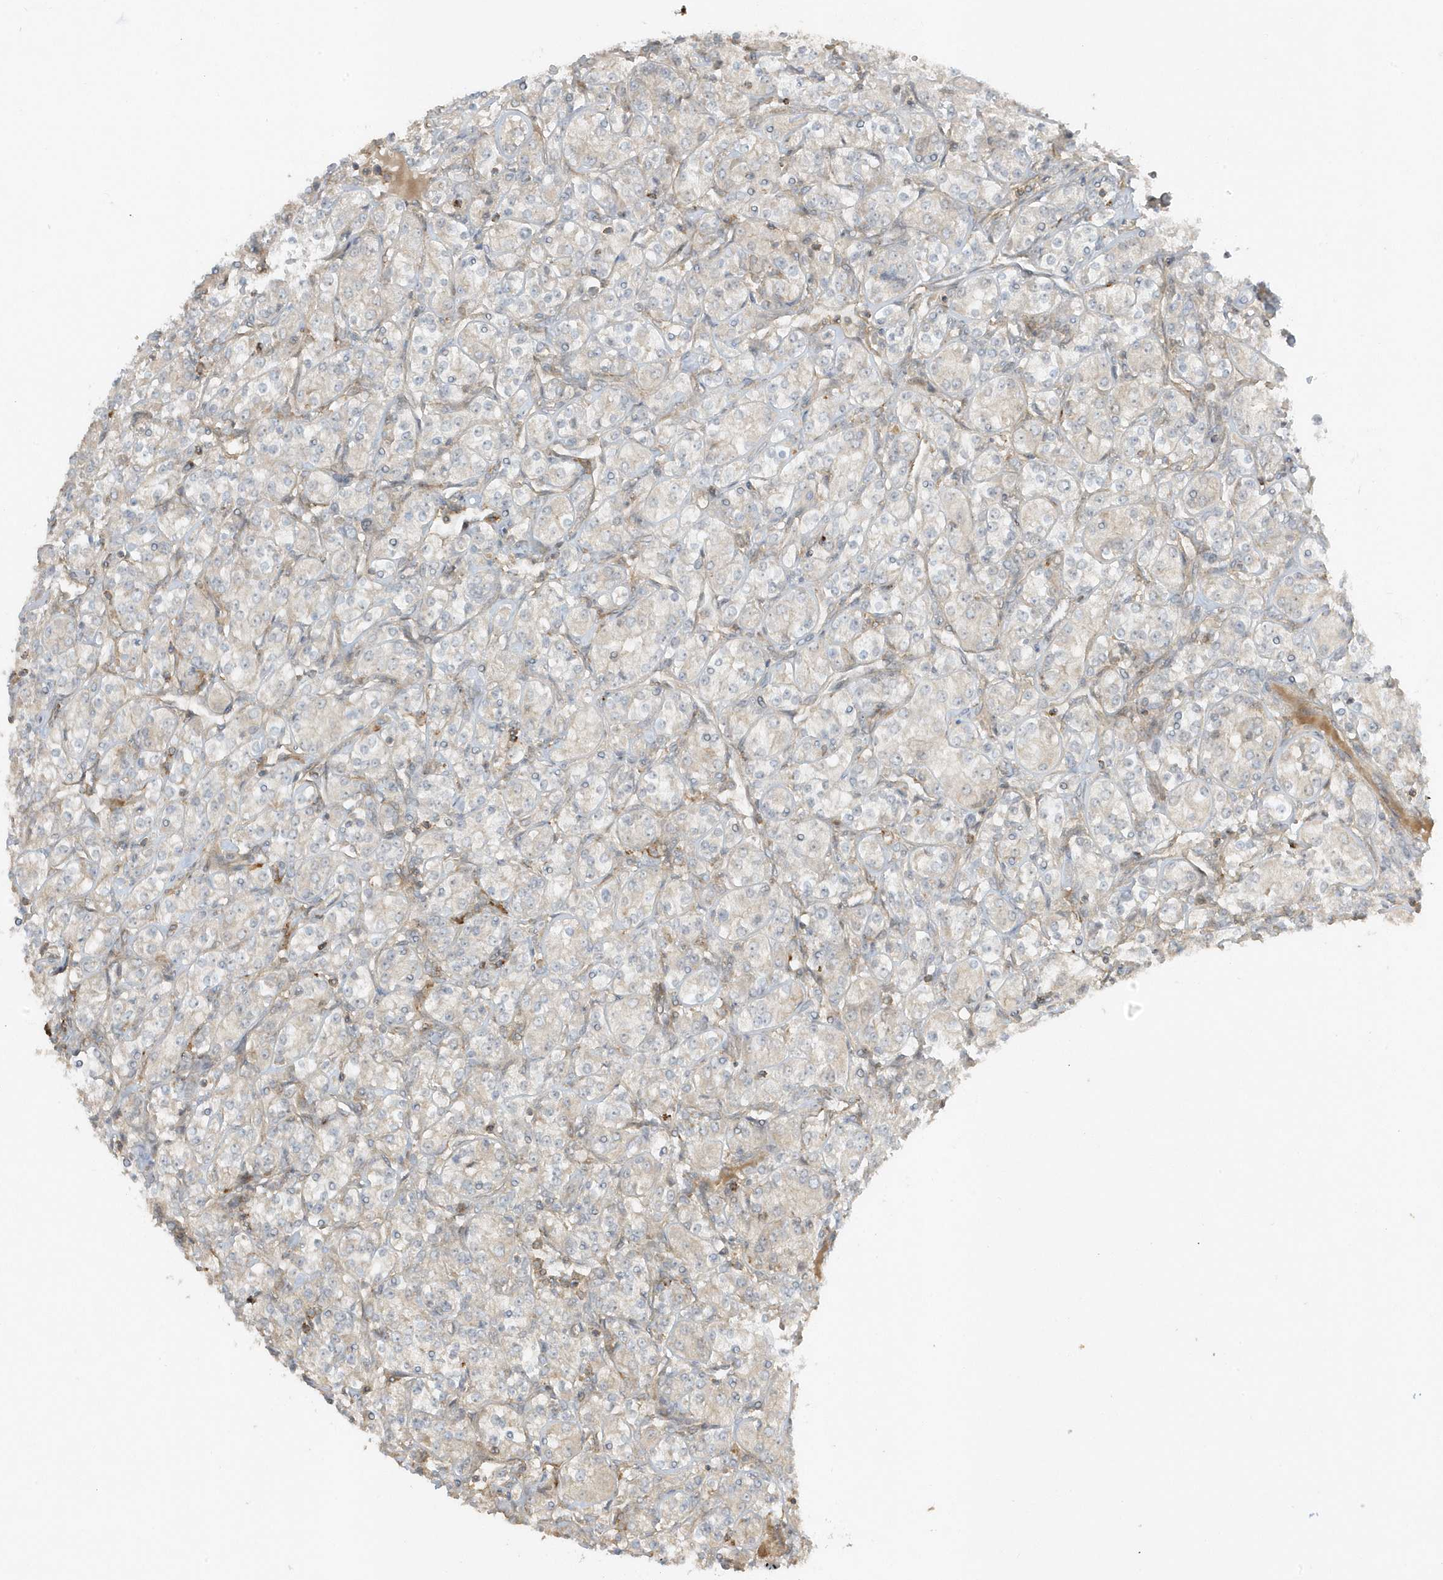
{"staining": {"intensity": "negative", "quantity": "none", "location": "none"}, "tissue": "renal cancer", "cell_type": "Tumor cells", "image_type": "cancer", "snomed": [{"axis": "morphology", "description": "Adenocarcinoma, NOS"}, {"axis": "topography", "description": "Kidney"}], "caption": "A histopathology image of adenocarcinoma (renal) stained for a protein reveals no brown staining in tumor cells. The staining was performed using DAB (3,3'-diaminobenzidine) to visualize the protein expression in brown, while the nuclei were stained in blue with hematoxylin (Magnification: 20x).", "gene": "ZBTB8A", "patient": {"sex": "male", "age": 77}}